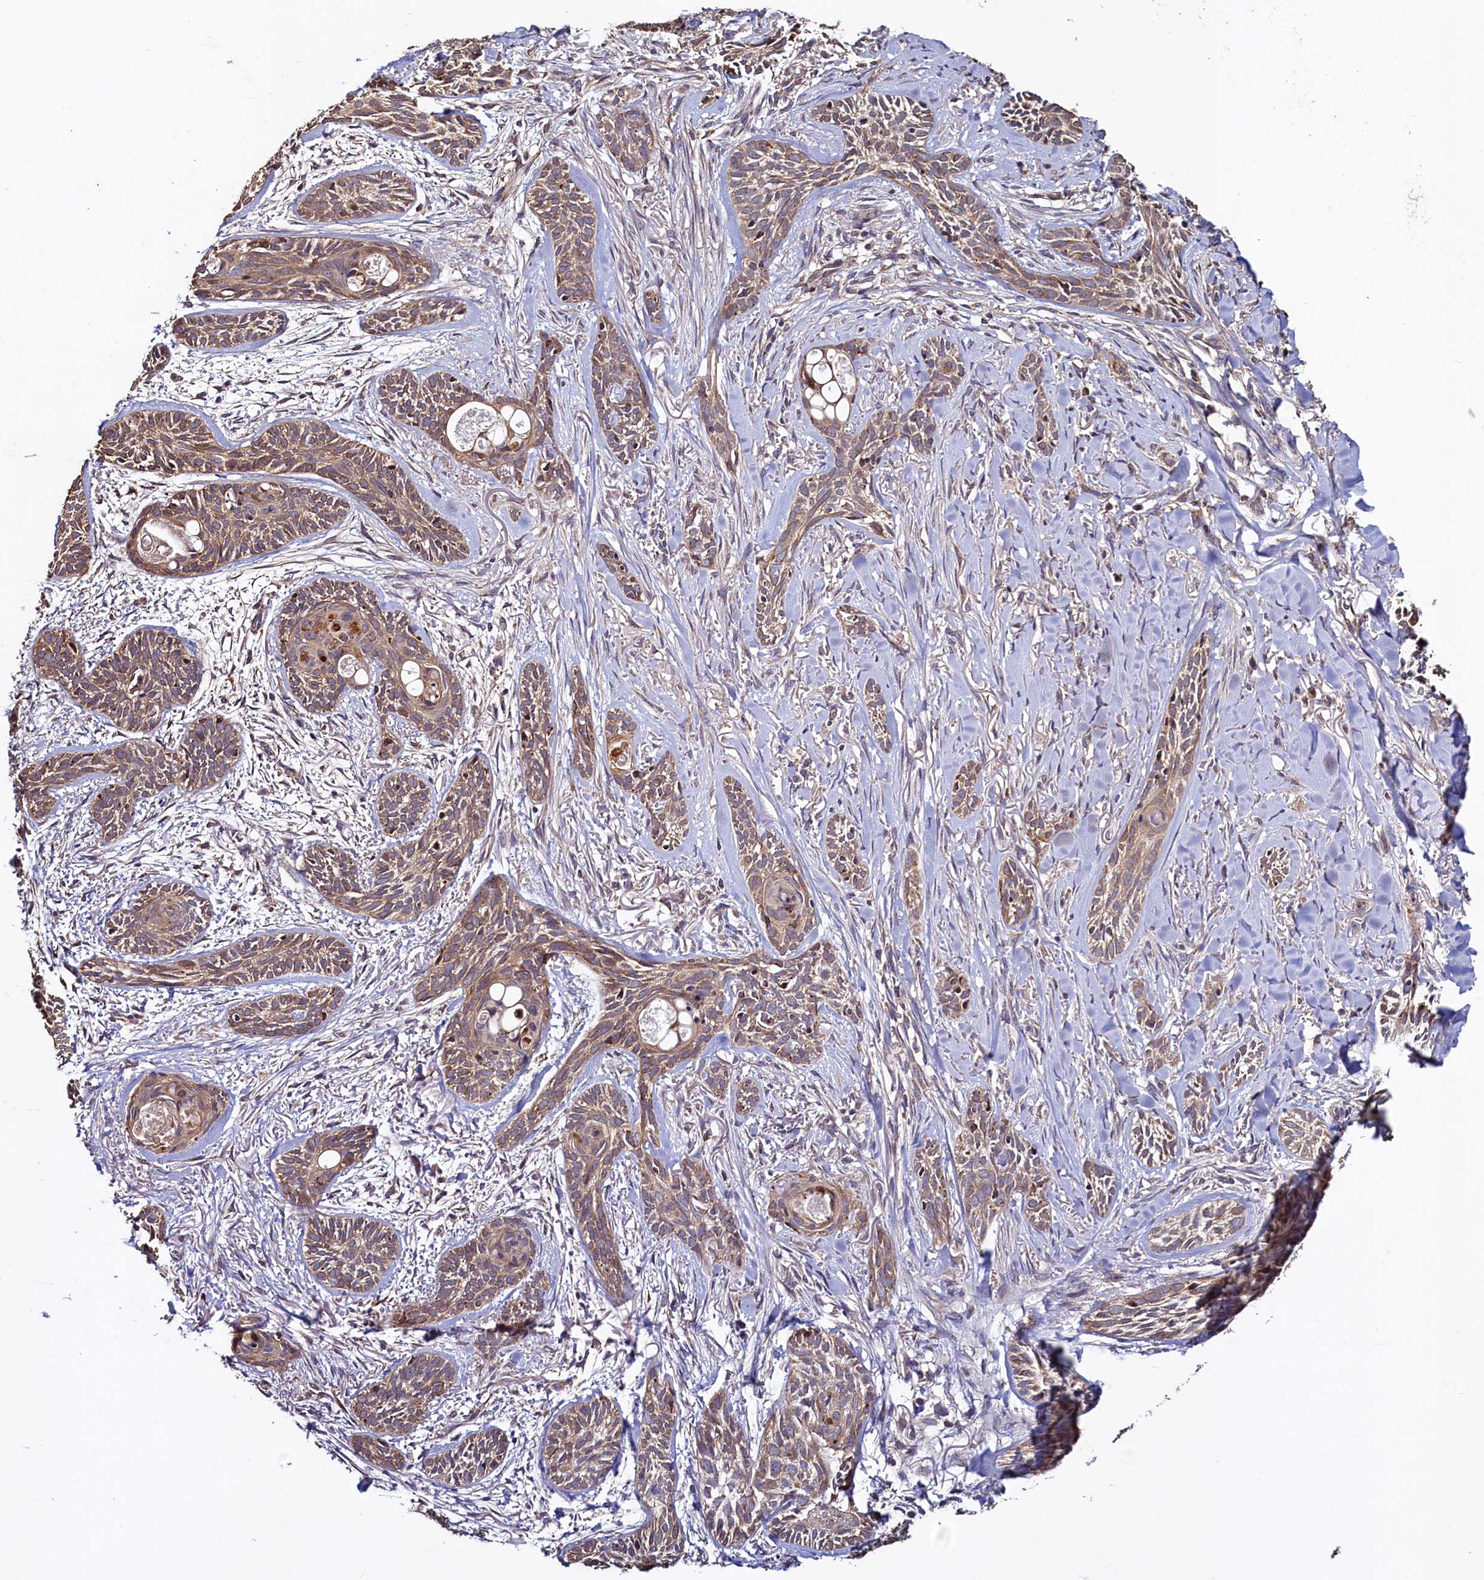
{"staining": {"intensity": "moderate", "quantity": ">75%", "location": "cytoplasmic/membranous"}, "tissue": "skin cancer", "cell_type": "Tumor cells", "image_type": "cancer", "snomed": [{"axis": "morphology", "description": "Basal cell carcinoma"}, {"axis": "topography", "description": "Skin"}], "caption": "IHC staining of skin cancer, which exhibits medium levels of moderate cytoplasmic/membranous positivity in about >75% of tumor cells indicating moderate cytoplasmic/membranous protein positivity. The staining was performed using DAB (3,3'-diaminobenzidine) (brown) for protein detection and nuclei were counterstained in hematoxylin (blue).", "gene": "RBFA", "patient": {"sex": "female", "age": 59}}